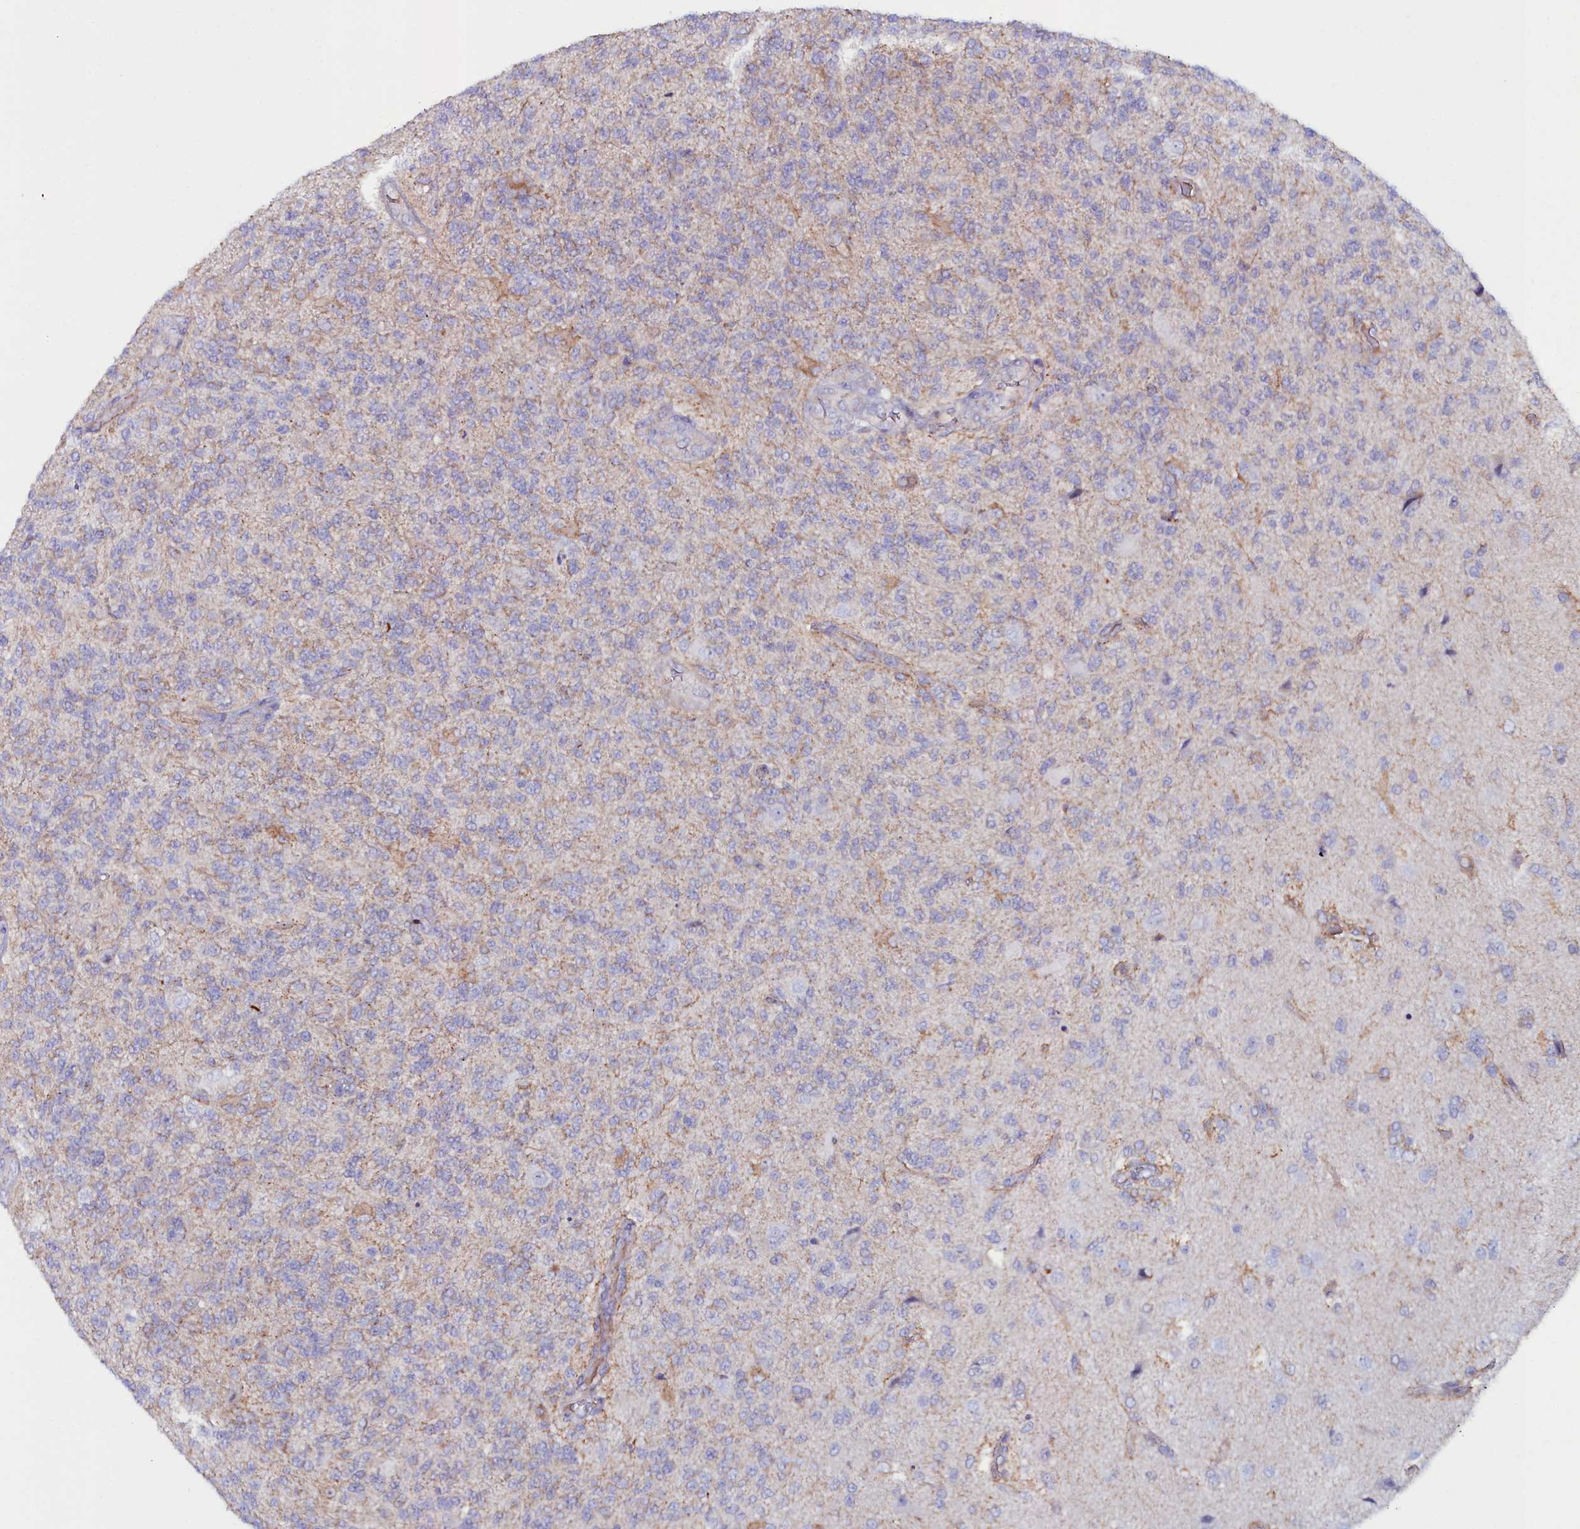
{"staining": {"intensity": "negative", "quantity": "none", "location": "none"}, "tissue": "glioma", "cell_type": "Tumor cells", "image_type": "cancer", "snomed": [{"axis": "morphology", "description": "Glioma, malignant, High grade"}, {"axis": "topography", "description": "Brain"}], "caption": "Image shows no protein positivity in tumor cells of glioma tissue.", "gene": "SLC49A3", "patient": {"sex": "male", "age": 56}}